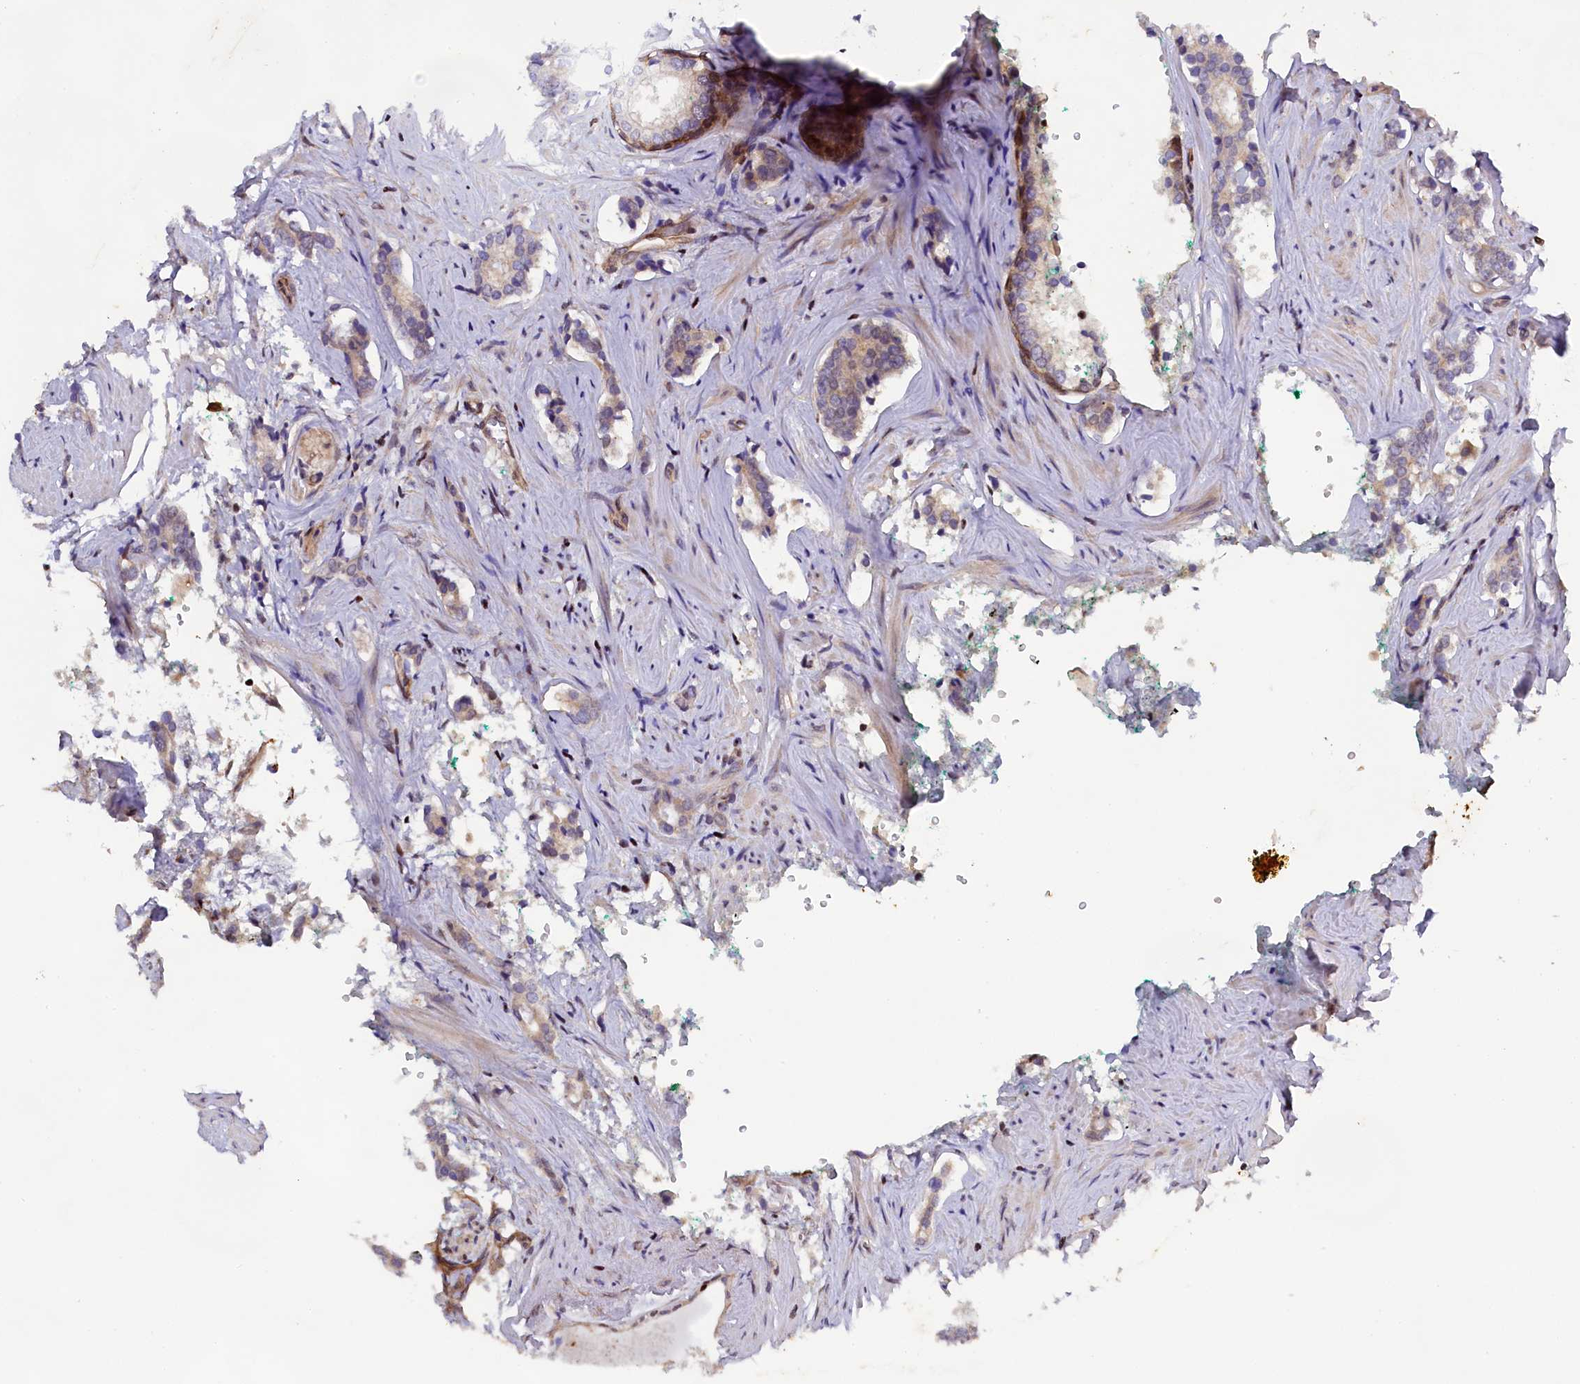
{"staining": {"intensity": "negative", "quantity": "none", "location": "none"}, "tissue": "prostate cancer", "cell_type": "Tumor cells", "image_type": "cancer", "snomed": [{"axis": "morphology", "description": "Adenocarcinoma, High grade"}, {"axis": "topography", "description": "Prostate"}], "caption": "This is an IHC micrograph of high-grade adenocarcinoma (prostate). There is no staining in tumor cells.", "gene": "SP4", "patient": {"sex": "male", "age": 63}}